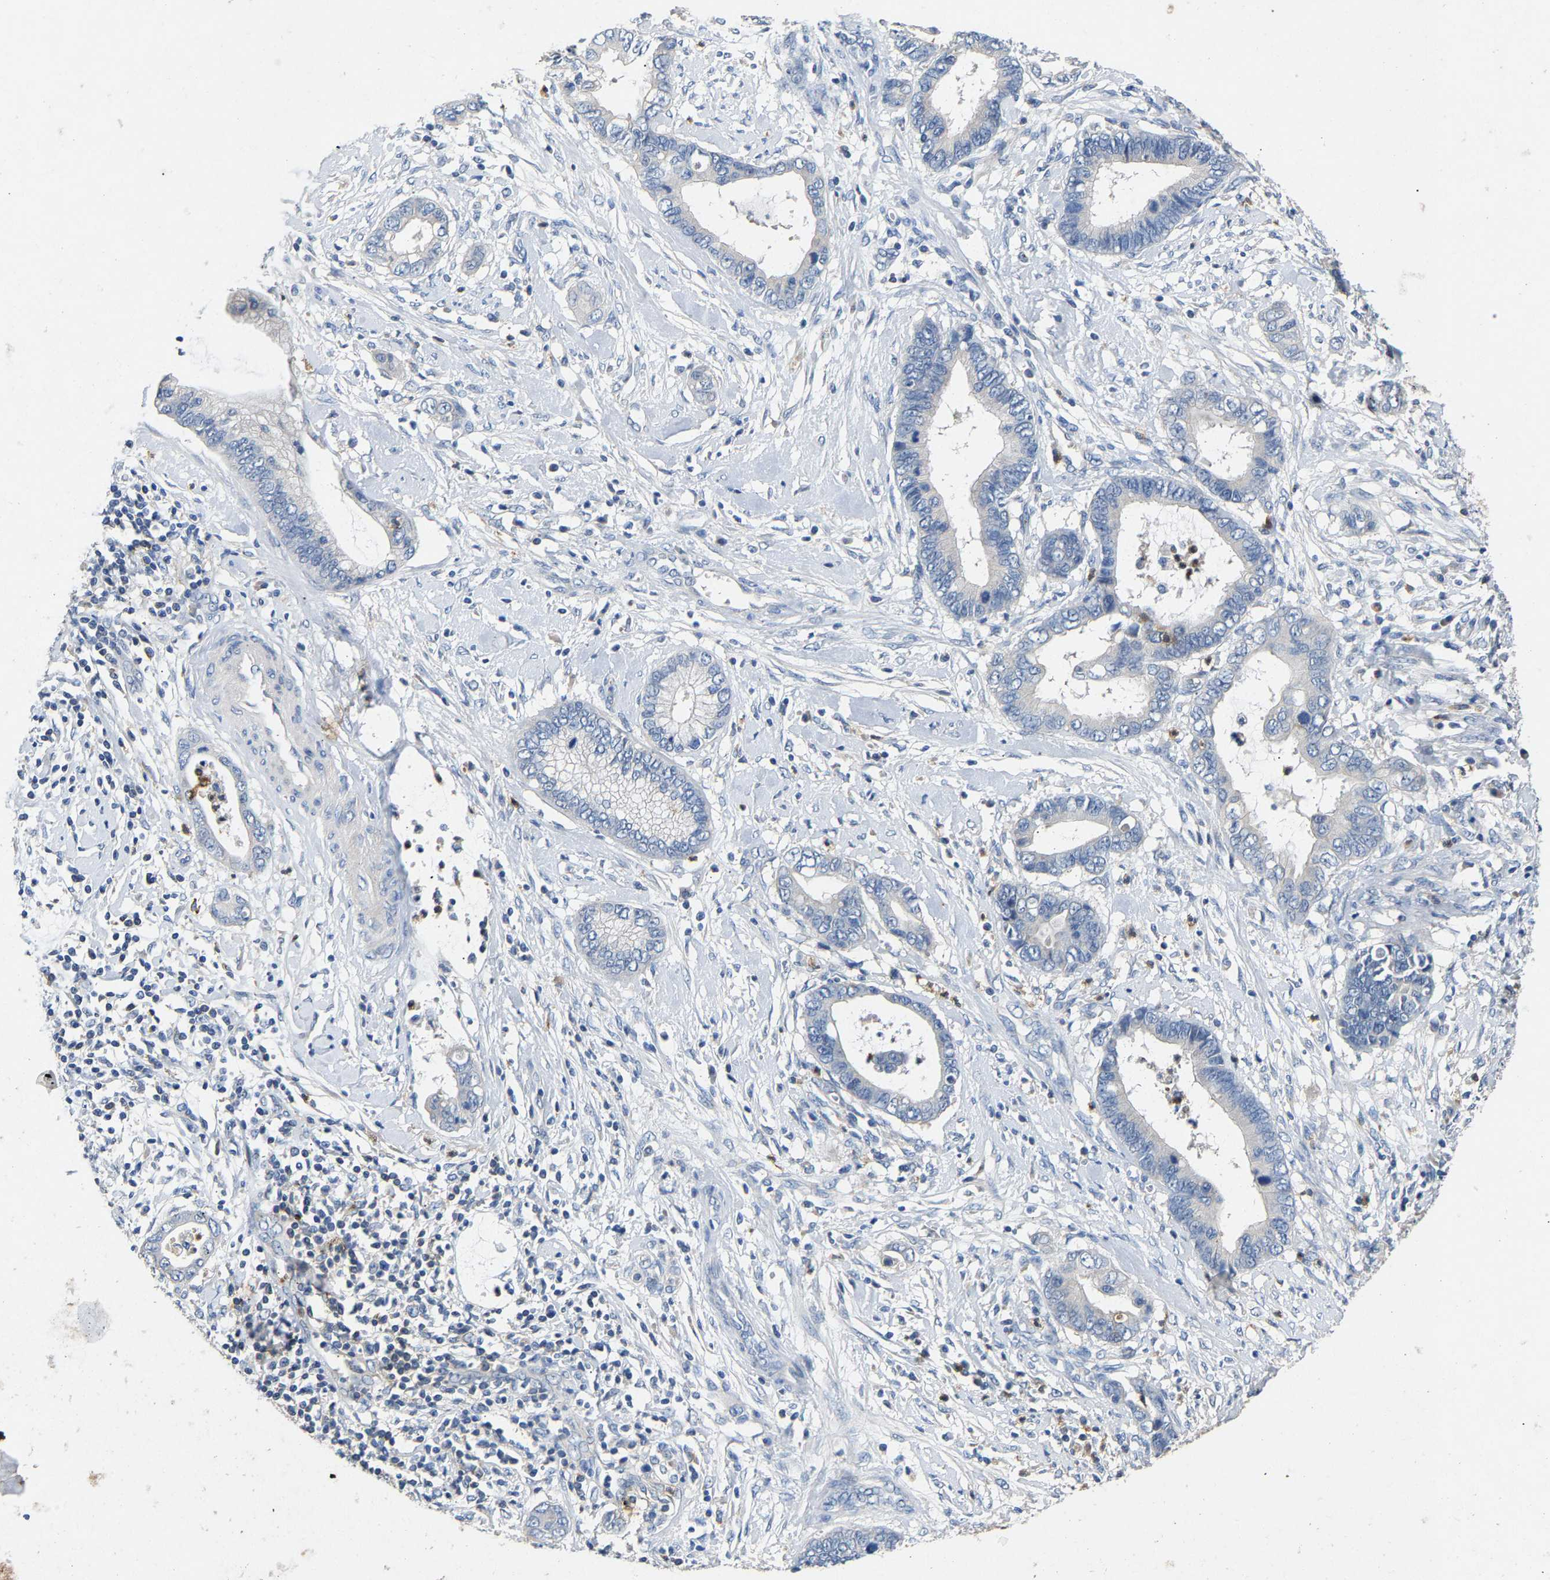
{"staining": {"intensity": "negative", "quantity": "none", "location": "none"}, "tissue": "cervical cancer", "cell_type": "Tumor cells", "image_type": "cancer", "snomed": [{"axis": "morphology", "description": "Adenocarcinoma, NOS"}, {"axis": "topography", "description": "Cervix"}], "caption": "IHC of human cervical cancer (adenocarcinoma) exhibits no expression in tumor cells.", "gene": "CCDC171", "patient": {"sex": "female", "age": 44}}